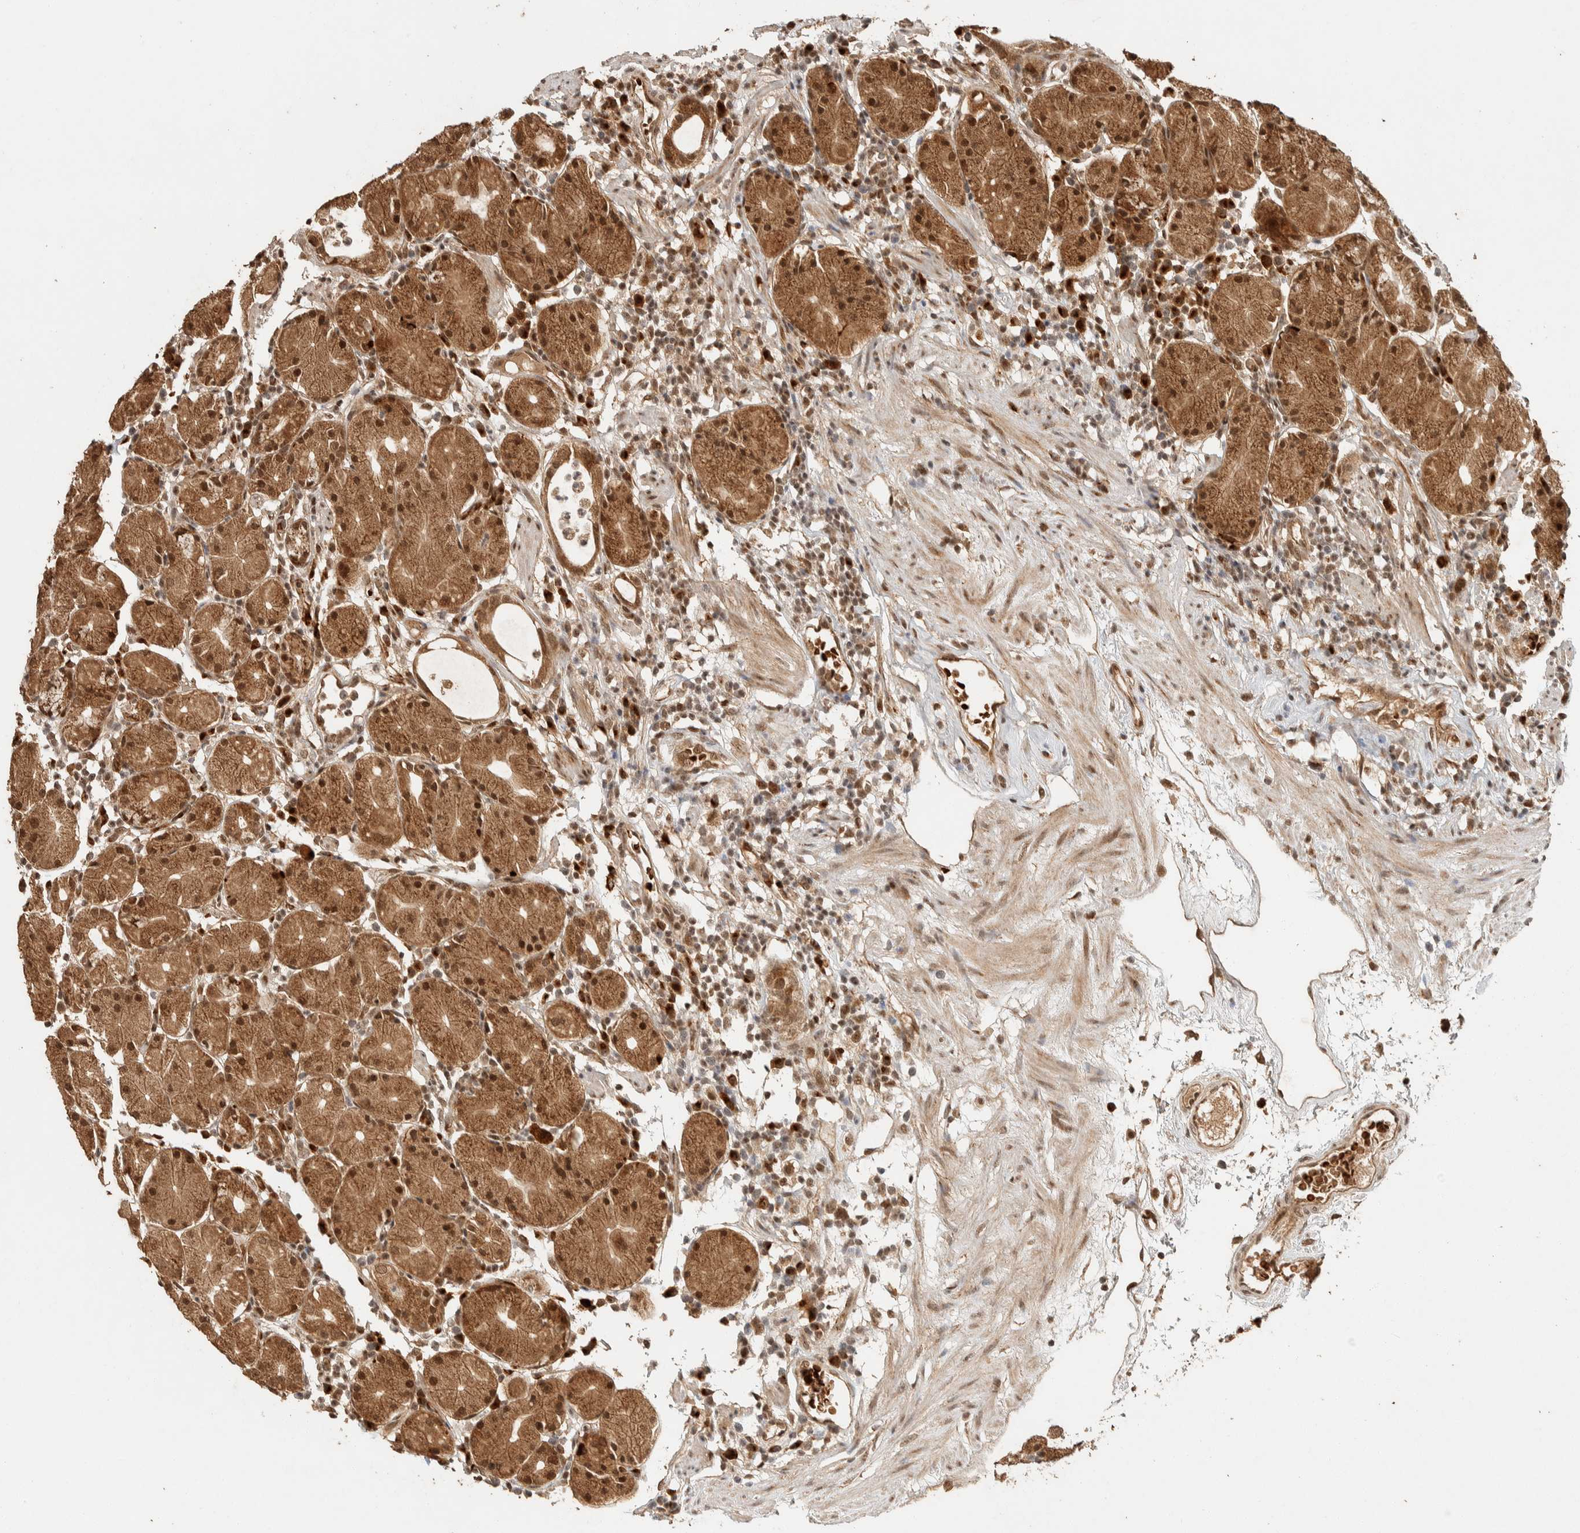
{"staining": {"intensity": "moderate", "quantity": ">75%", "location": "cytoplasmic/membranous,nuclear"}, "tissue": "stomach", "cell_type": "Glandular cells", "image_type": "normal", "snomed": [{"axis": "morphology", "description": "Normal tissue, NOS"}, {"axis": "topography", "description": "Stomach"}, {"axis": "topography", "description": "Stomach, lower"}], "caption": "Moderate cytoplasmic/membranous,nuclear protein staining is identified in about >75% of glandular cells in stomach.", "gene": "ZBTB2", "patient": {"sex": "female", "age": 75}}